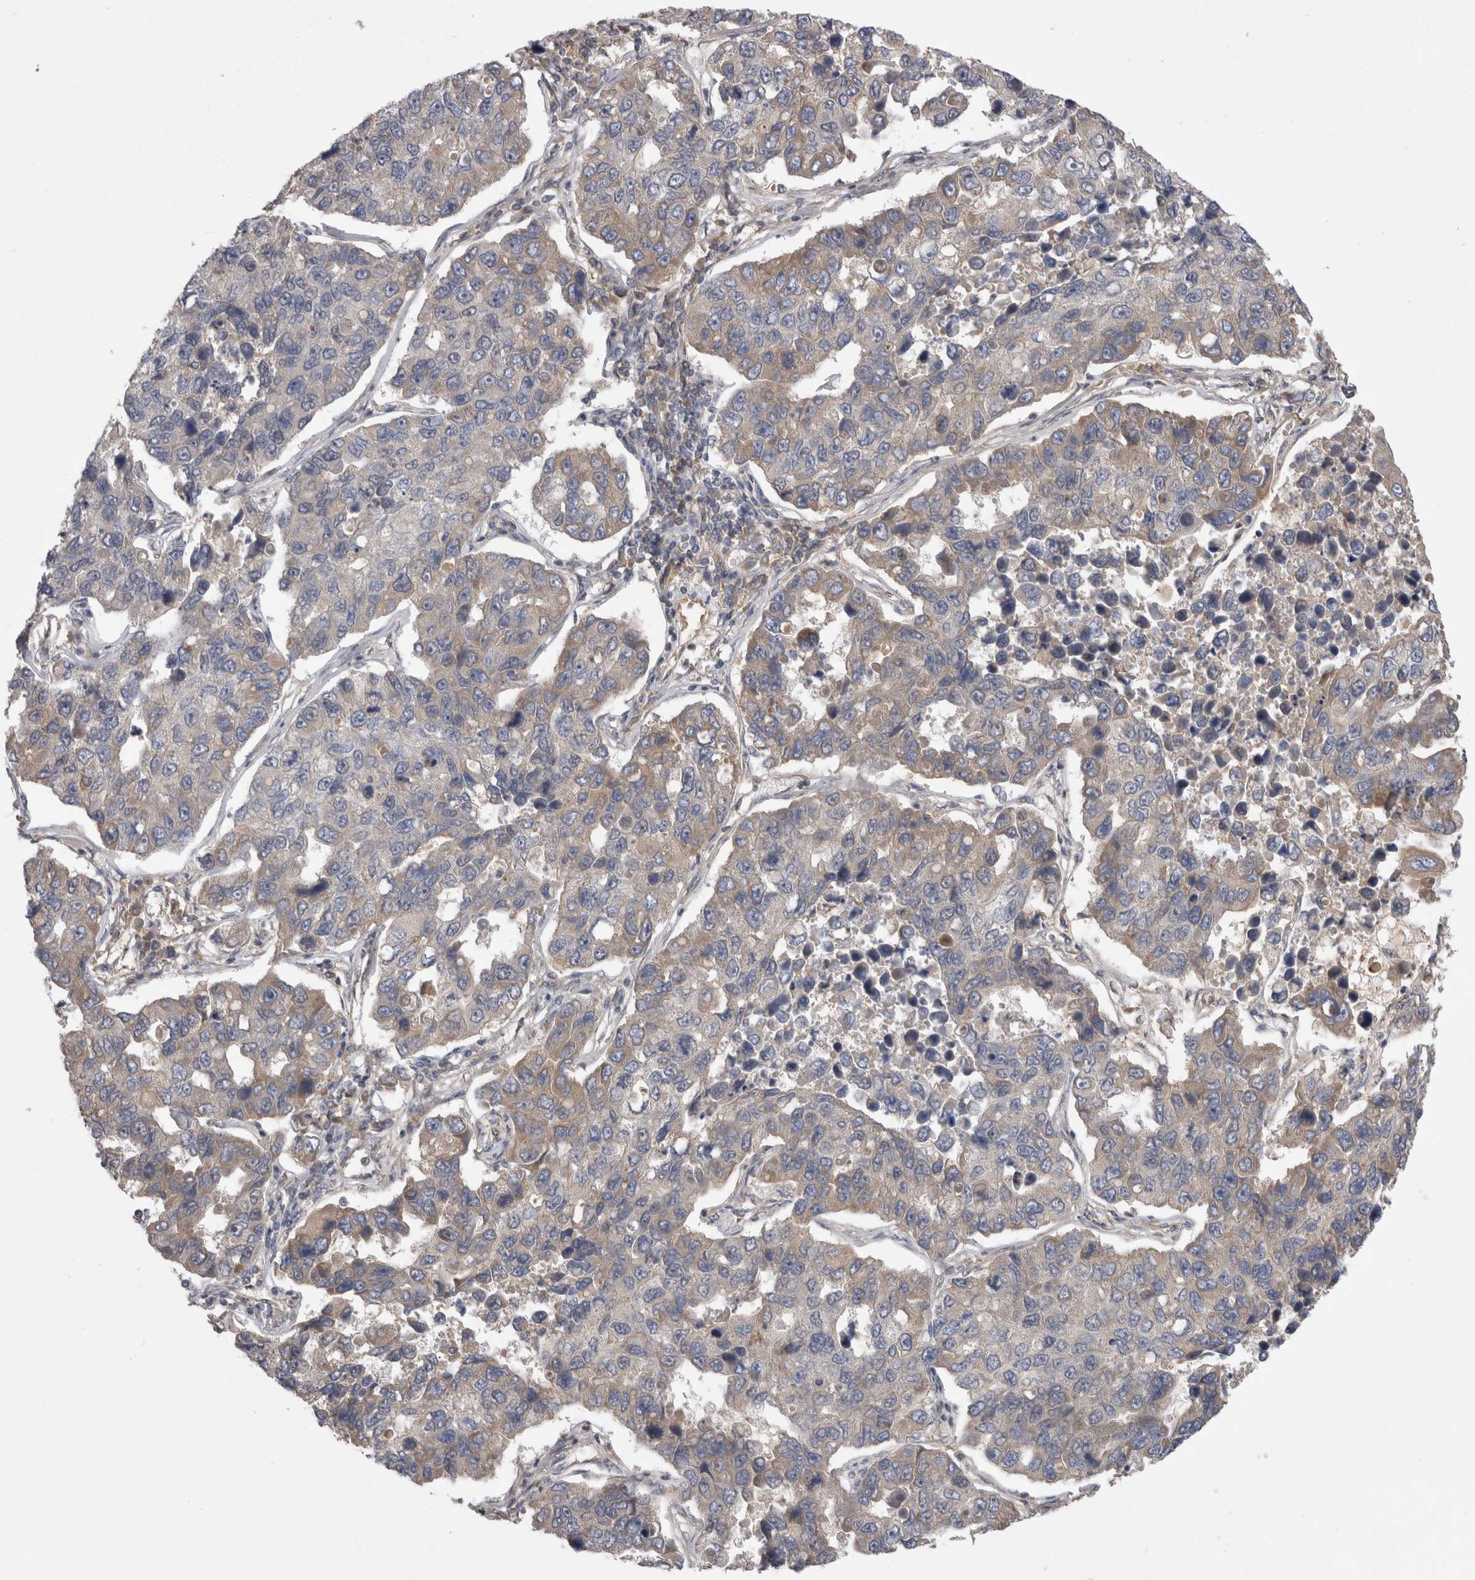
{"staining": {"intensity": "weak", "quantity": "<25%", "location": "cytoplasmic/membranous"}, "tissue": "lung cancer", "cell_type": "Tumor cells", "image_type": "cancer", "snomed": [{"axis": "morphology", "description": "Adenocarcinoma, NOS"}, {"axis": "topography", "description": "Lung"}], "caption": "There is no significant expression in tumor cells of lung cancer. (DAB (3,3'-diaminobenzidine) IHC with hematoxylin counter stain).", "gene": "DARS2", "patient": {"sex": "male", "age": 64}}